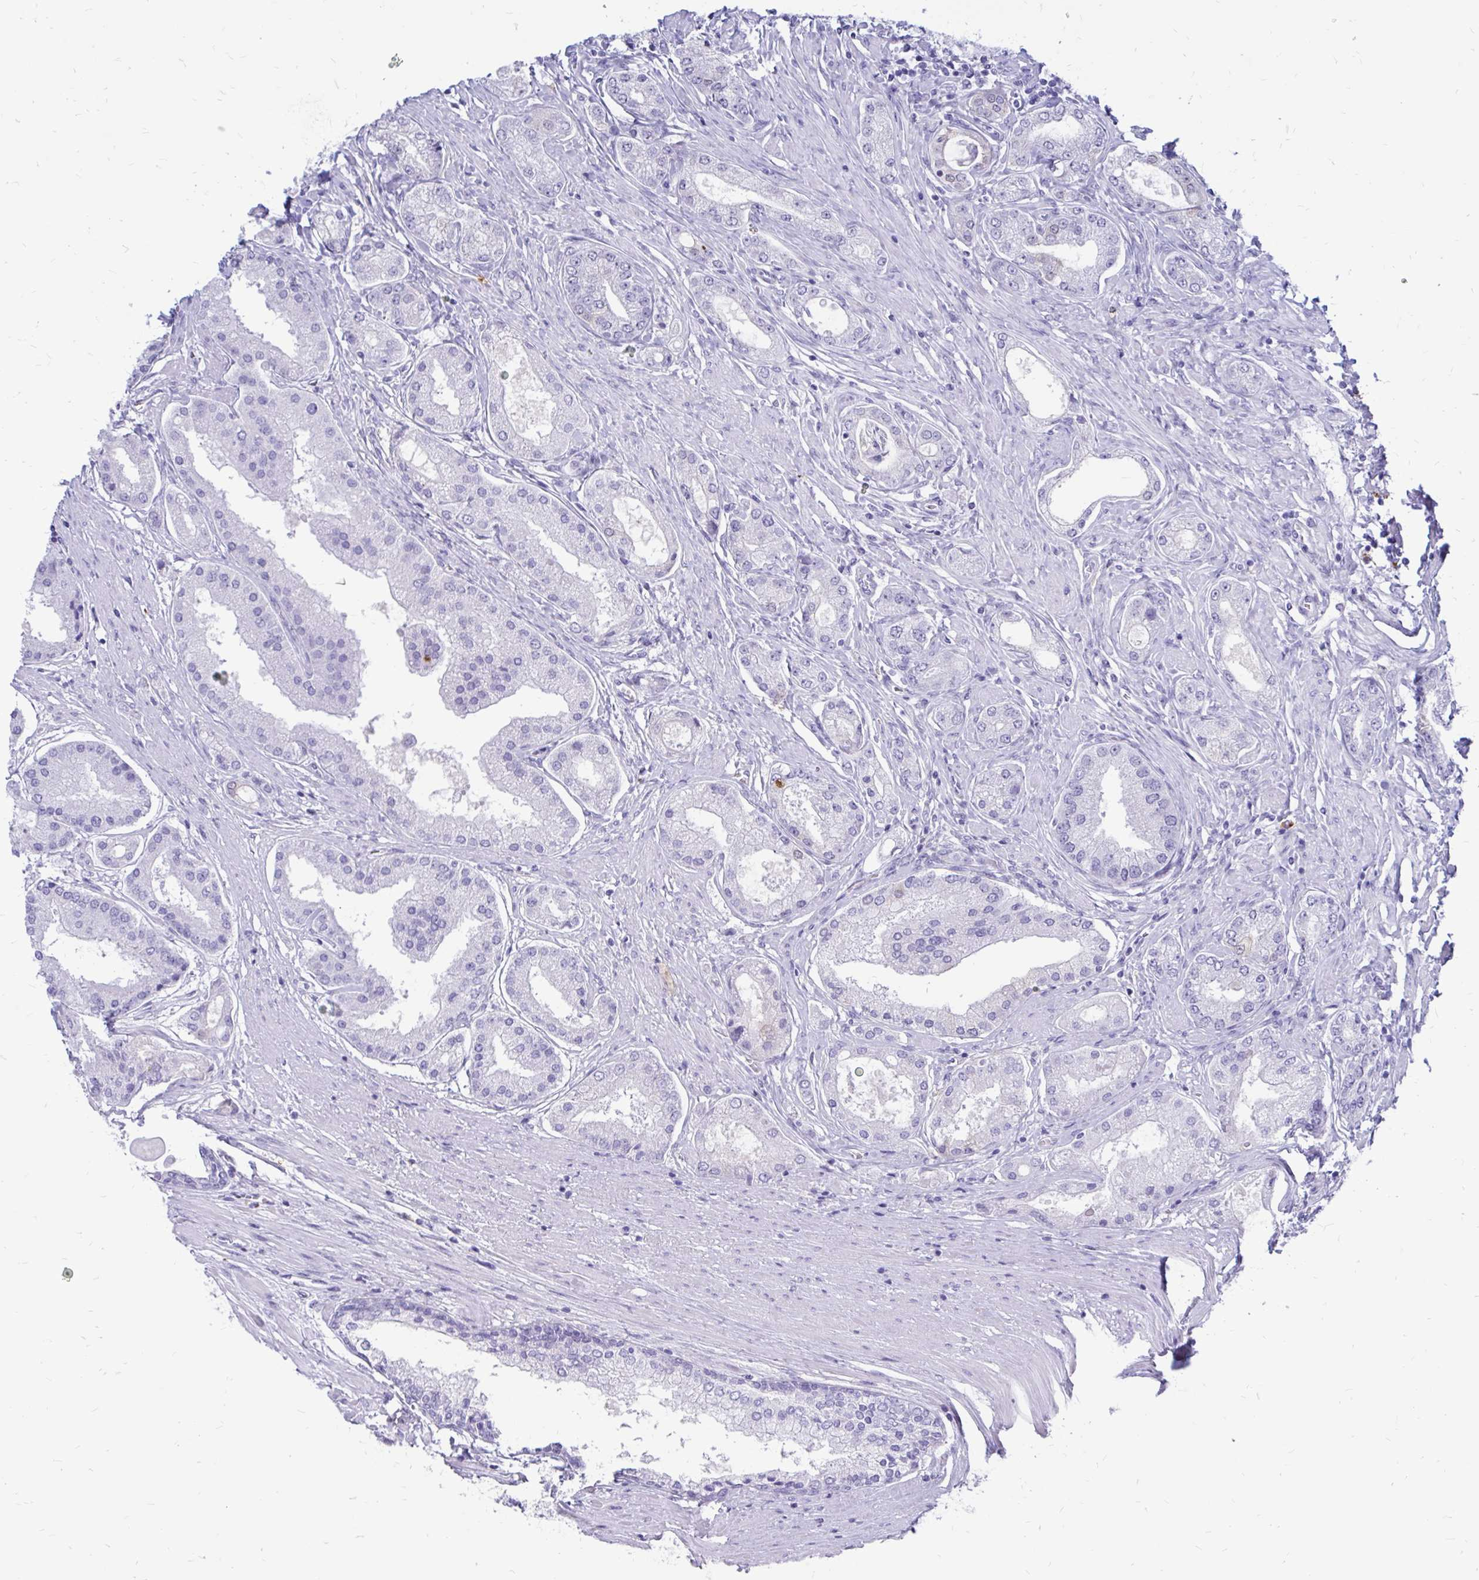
{"staining": {"intensity": "negative", "quantity": "none", "location": "none"}, "tissue": "prostate cancer", "cell_type": "Tumor cells", "image_type": "cancer", "snomed": [{"axis": "morphology", "description": "Adenocarcinoma, High grade"}, {"axis": "topography", "description": "Prostate"}], "caption": "Tumor cells show no significant expression in prostate cancer.", "gene": "IGSF5", "patient": {"sex": "male", "age": 67}}